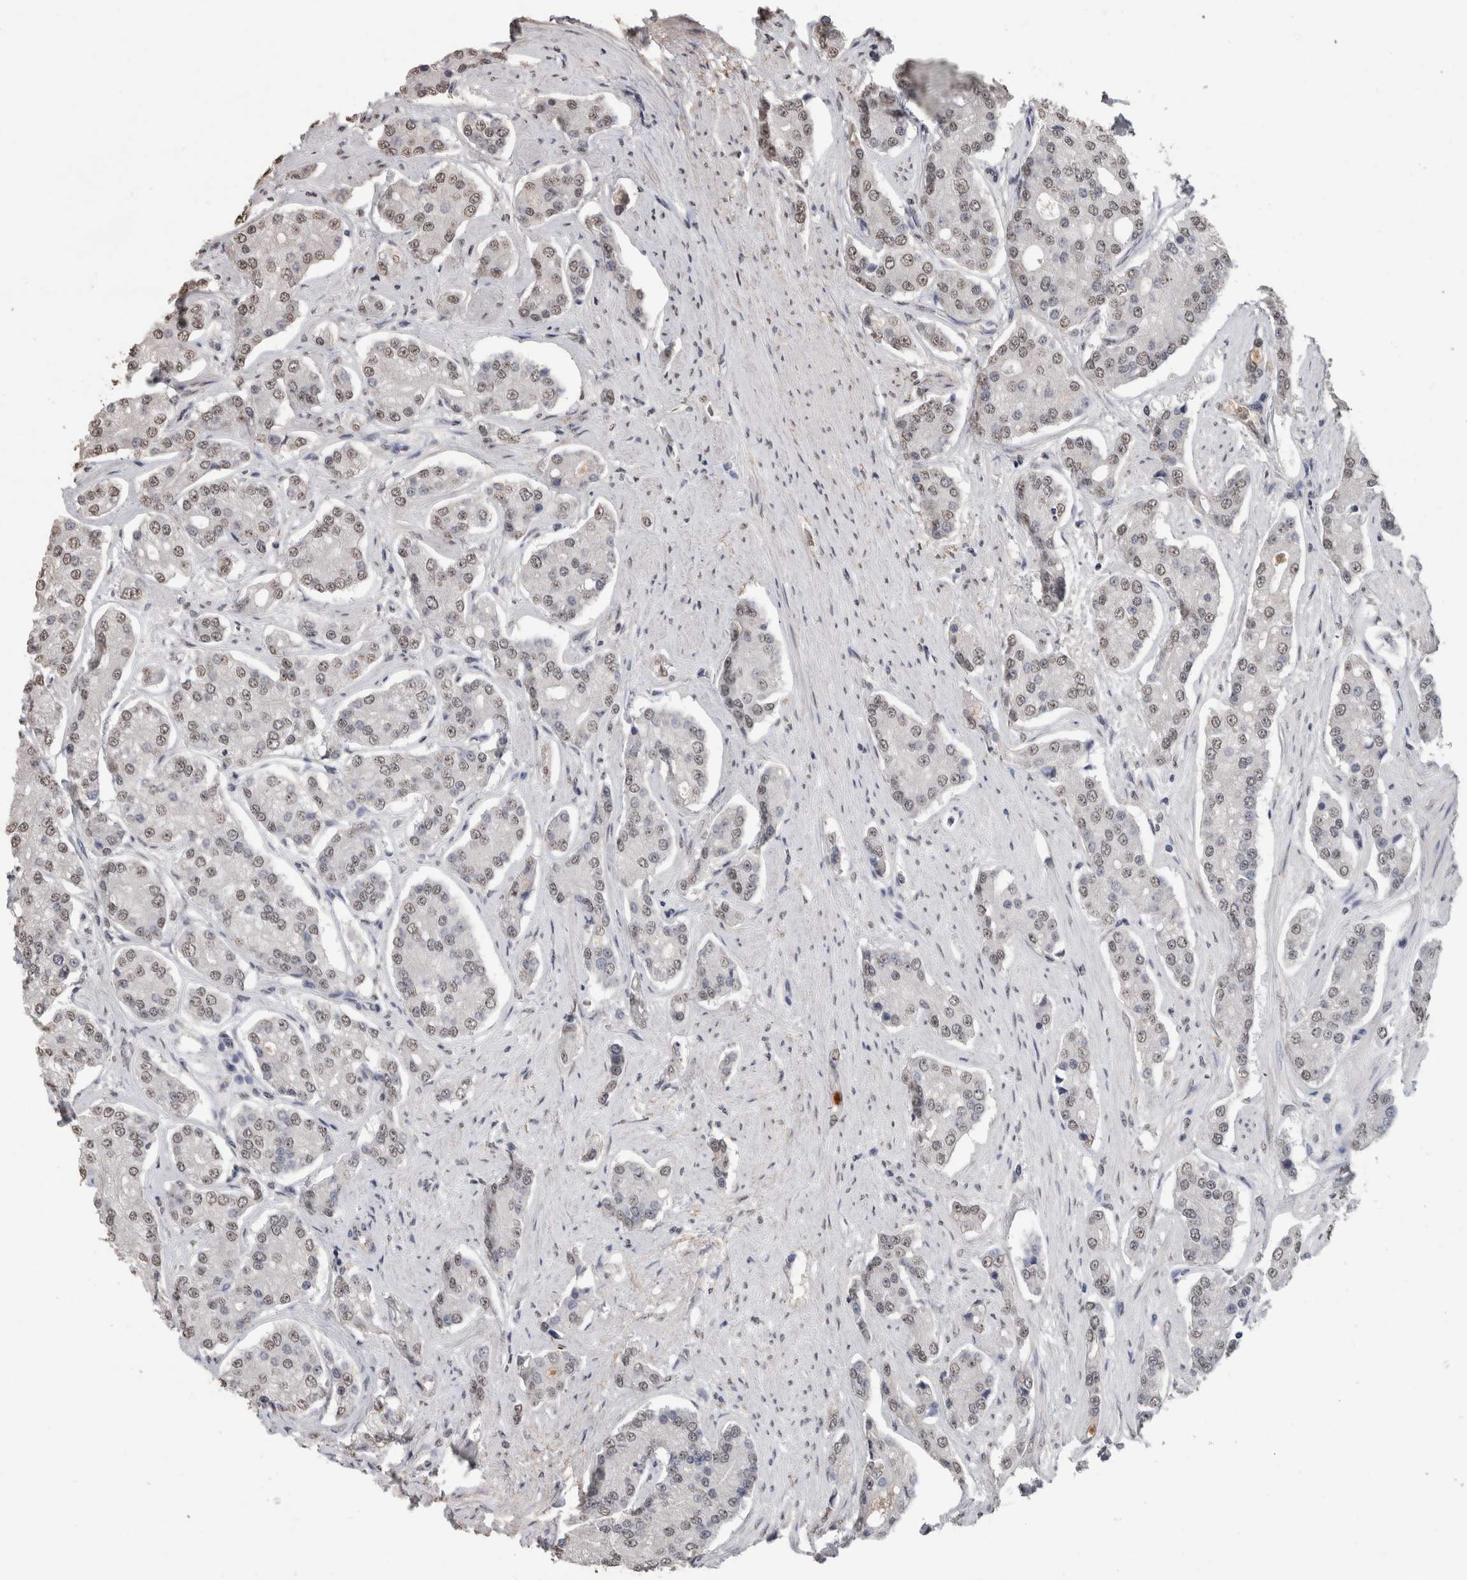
{"staining": {"intensity": "weak", "quantity": "25%-75%", "location": "cytoplasmic/membranous,nuclear"}, "tissue": "prostate cancer", "cell_type": "Tumor cells", "image_type": "cancer", "snomed": [{"axis": "morphology", "description": "Adenocarcinoma, High grade"}, {"axis": "topography", "description": "Prostate"}], "caption": "Immunohistochemical staining of human adenocarcinoma (high-grade) (prostate) shows low levels of weak cytoplasmic/membranous and nuclear staining in approximately 25%-75% of tumor cells.", "gene": "LTBP1", "patient": {"sex": "male", "age": 71}}